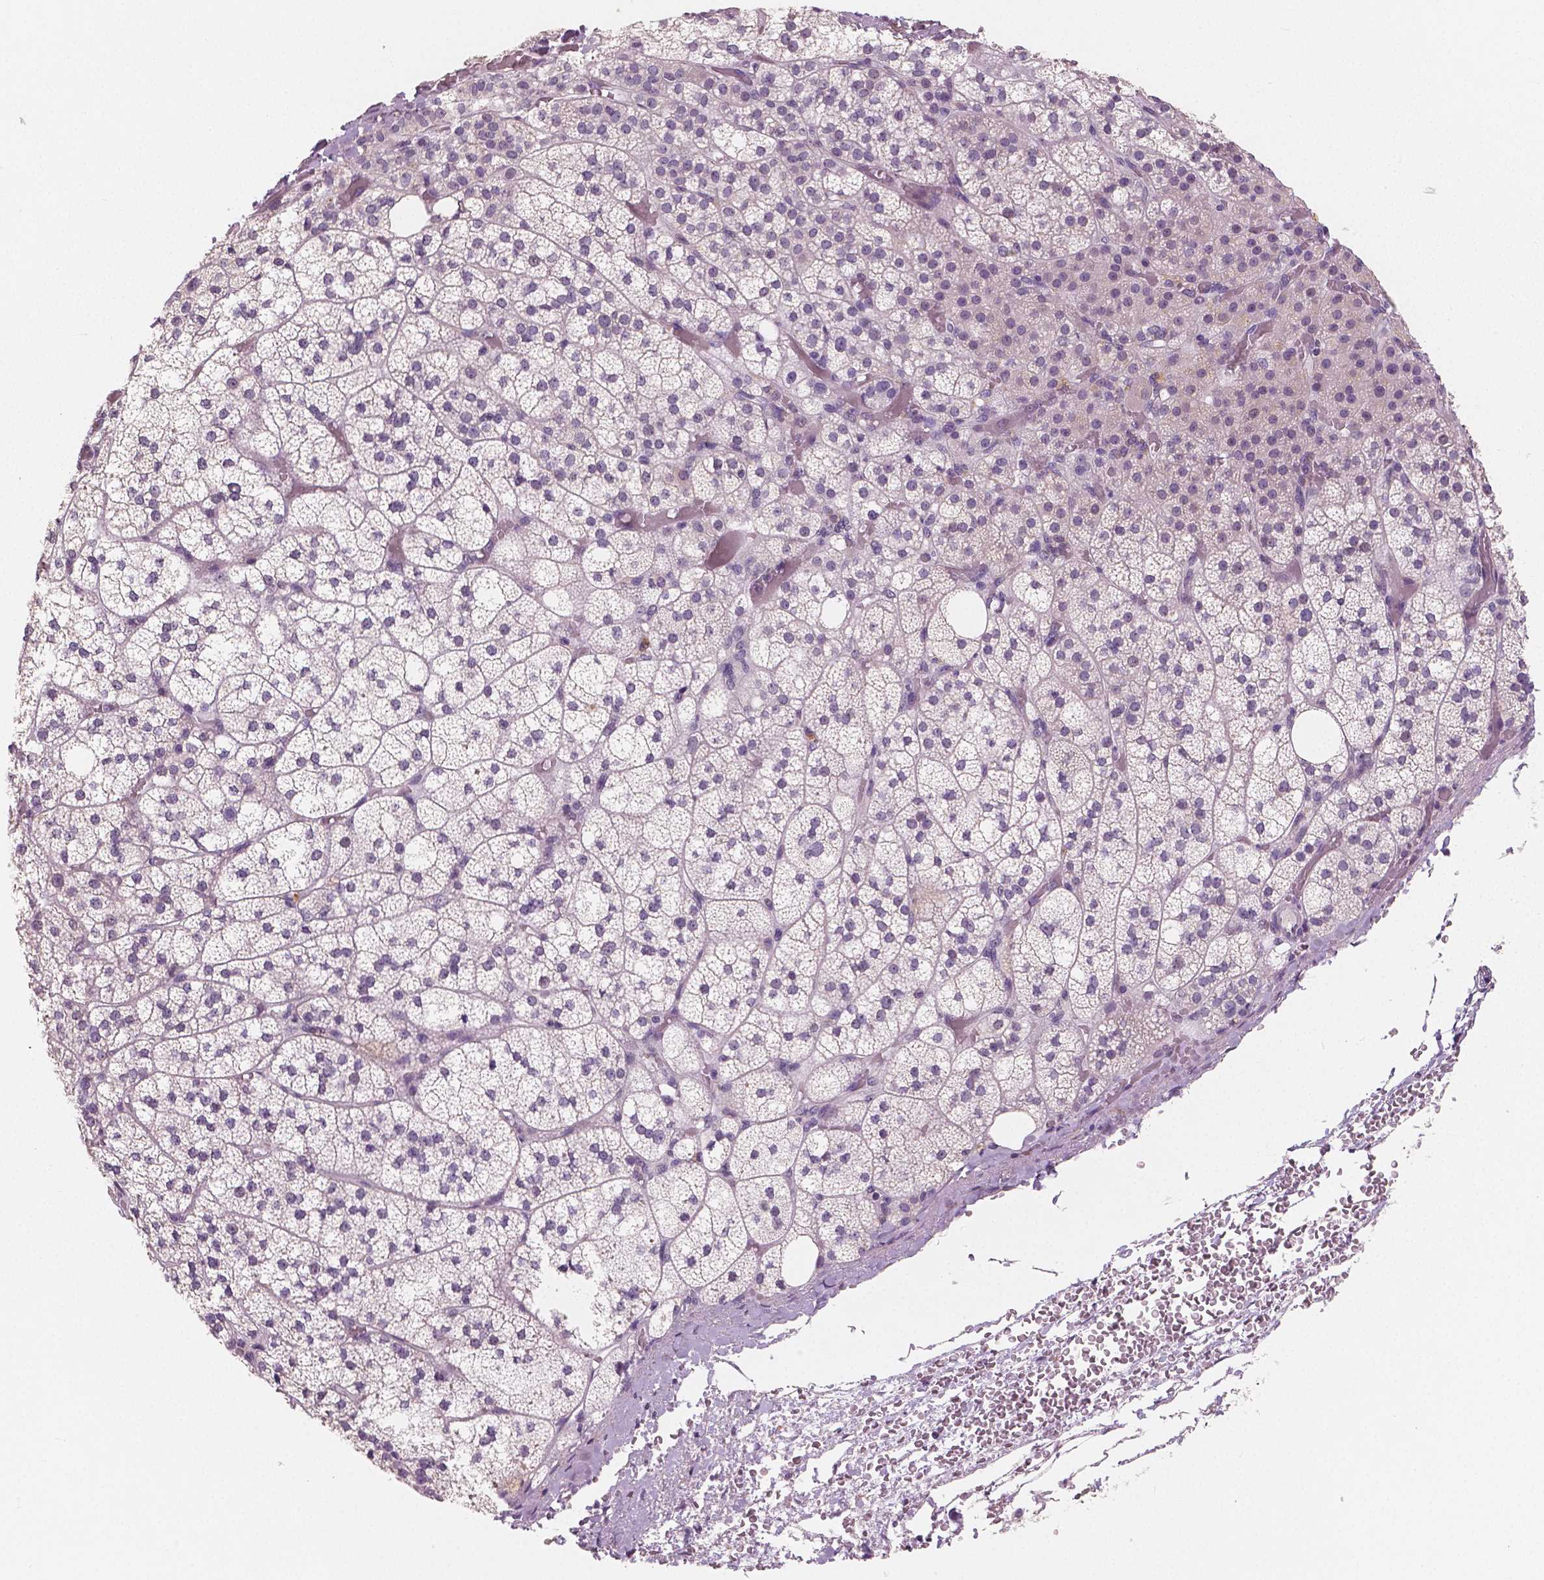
{"staining": {"intensity": "weak", "quantity": "<25%", "location": "nuclear"}, "tissue": "adrenal gland", "cell_type": "Glandular cells", "image_type": "normal", "snomed": [{"axis": "morphology", "description": "Normal tissue, NOS"}, {"axis": "topography", "description": "Adrenal gland"}], "caption": "This is an immunohistochemistry micrograph of normal human adrenal gland. There is no positivity in glandular cells.", "gene": "RNASE7", "patient": {"sex": "female", "age": 60}}